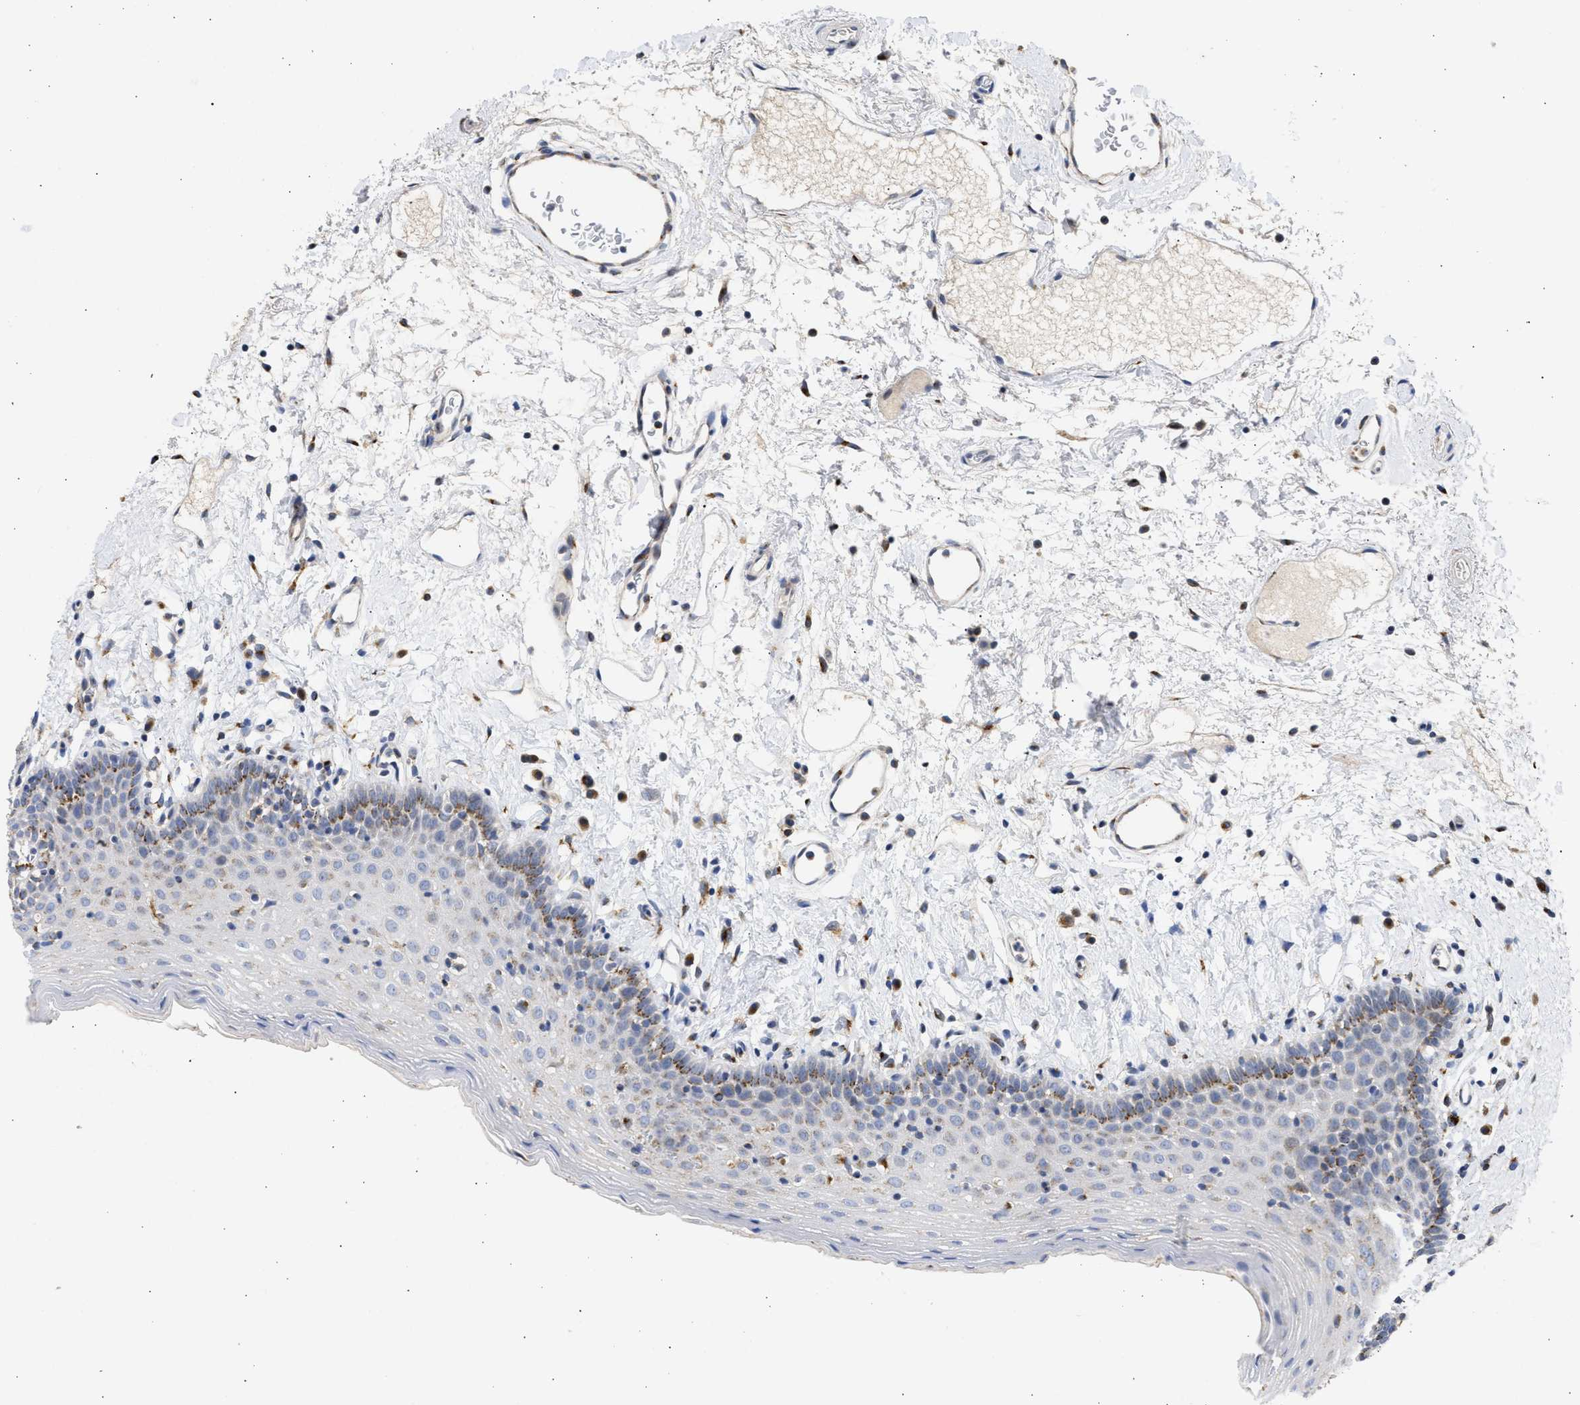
{"staining": {"intensity": "negative", "quantity": "none", "location": "none"}, "tissue": "oral mucosa", "cell_type": "Squamous epithelial cells", "image_type": "normal", "snomed": [{"axis": "morphology", "description": "Normal tissue, NOS"}, {"axis": "topography", "description": "Oral tissue"}], "caption": "Oral mucosa was stained to show a protein in brown. There is no significant positivity in squamous epithelial cells. (DAB IHC visualized using brightfield microscopy, high magnification).", "gene": "TMED1", "patient": {"sex": "male", "age": 66}}